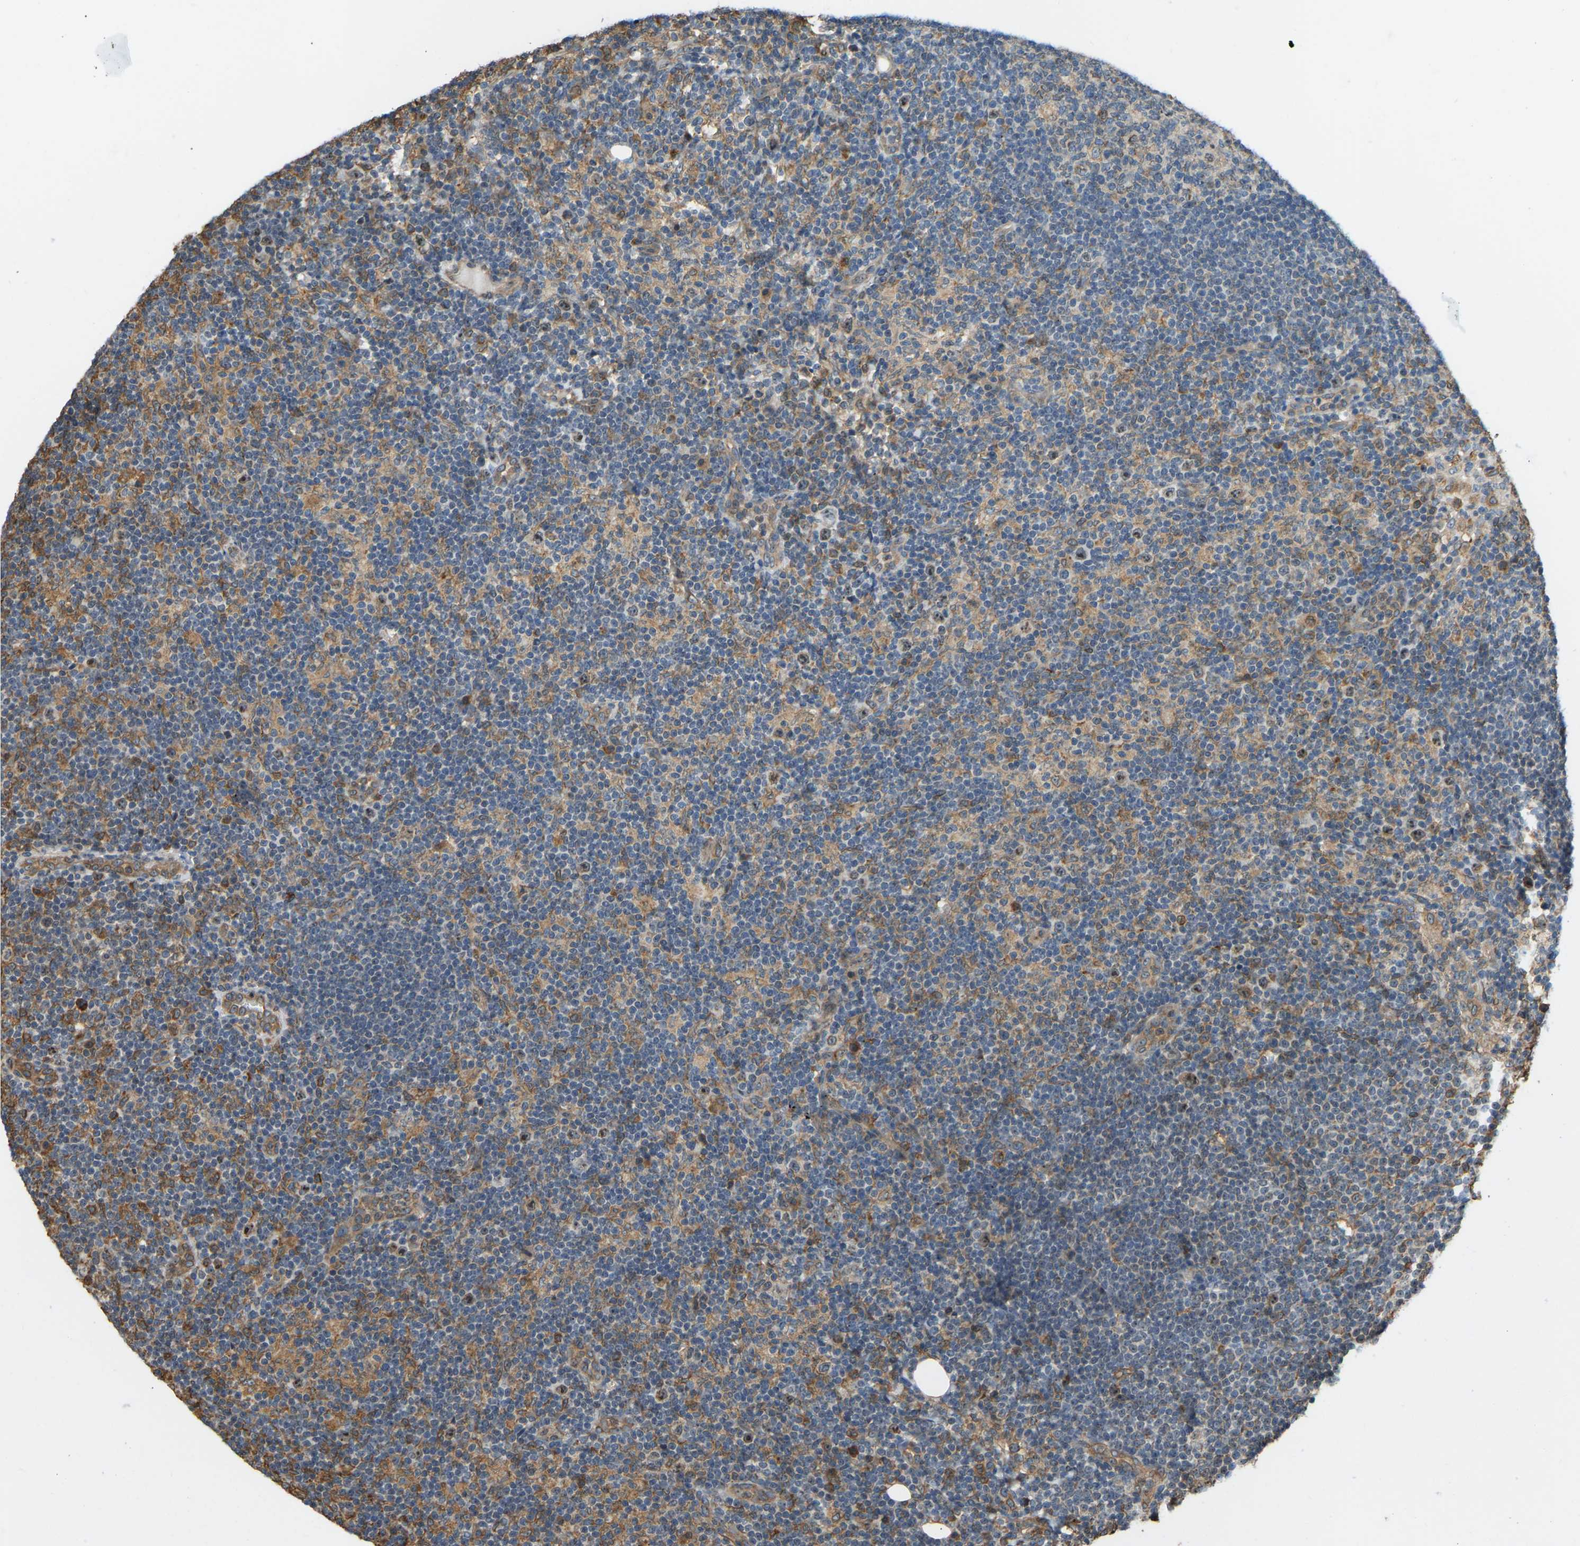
{"staining": {"intensity": "weak", "quantity": "<25%", "location": "cytoplasmic/membranous"}, "tissue": "lymph node", "cell_type": "Germinal center cells", "image_type": "normal", "snomed": [{"axis": "morphology", "description": "Normal tissue, NOS"}, {"axis": "morphology", "description": "Carcinoid, malignant, NOS"}, {"axis": "topography", "description": "Lymph node"}], "caption": "Immunohistochemical staining of normal lymph node demonstrates no significant positivity in germinal center cells. (Brightfield microscopy of DAB (3,3'-diaminobenzidine) immunohistochemistry at high magnification).", "gene": "OS9", "patient": {"sex": "male", "age": 47}}